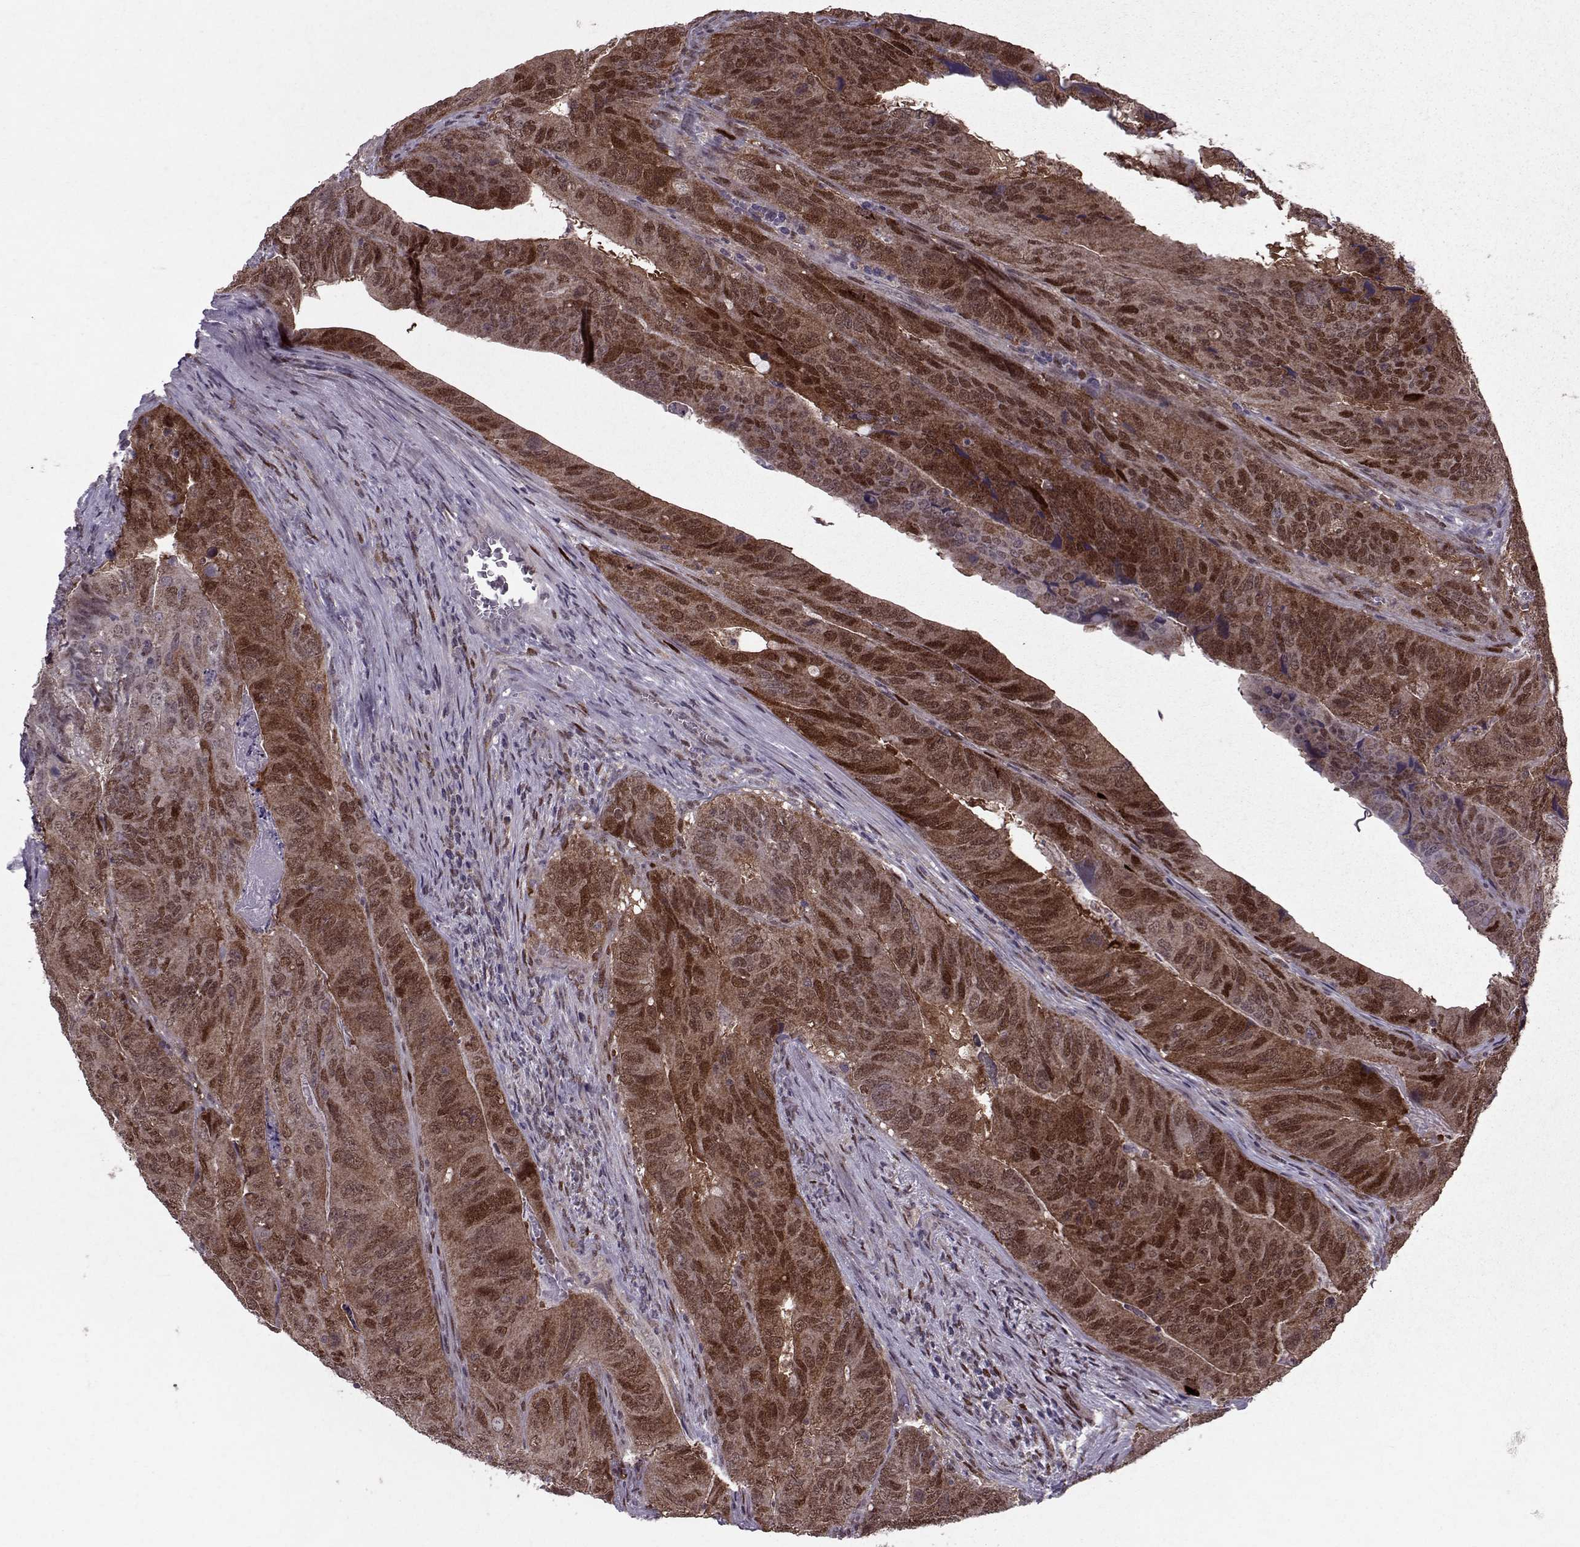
{"staining": {"intensity": "strong", "quantity": ">75%", "location": "cytoplasmic/membranous,nuclear"}, "tissue": "colorectal cancer", "cell_type": "Tumor cells", "image_type": "cancer", "snomed": [{"axis": "morphology", "description": "Adenocarcinoma, NOS"}, {"axis": "topography", "description": "Colon"}], "caption": "High-magnification brightfield microscopy of adenocarcinoma (colorectal) stained with DAB (brown) and counterstained with hematoxylin (blue). tumor cells exhibit strong cytoplasmic/membranous and nuclear expression is identified in approximately>75% of cells.", "gene": "CDK4", "patient": {"sex": "male", "age": 79}}